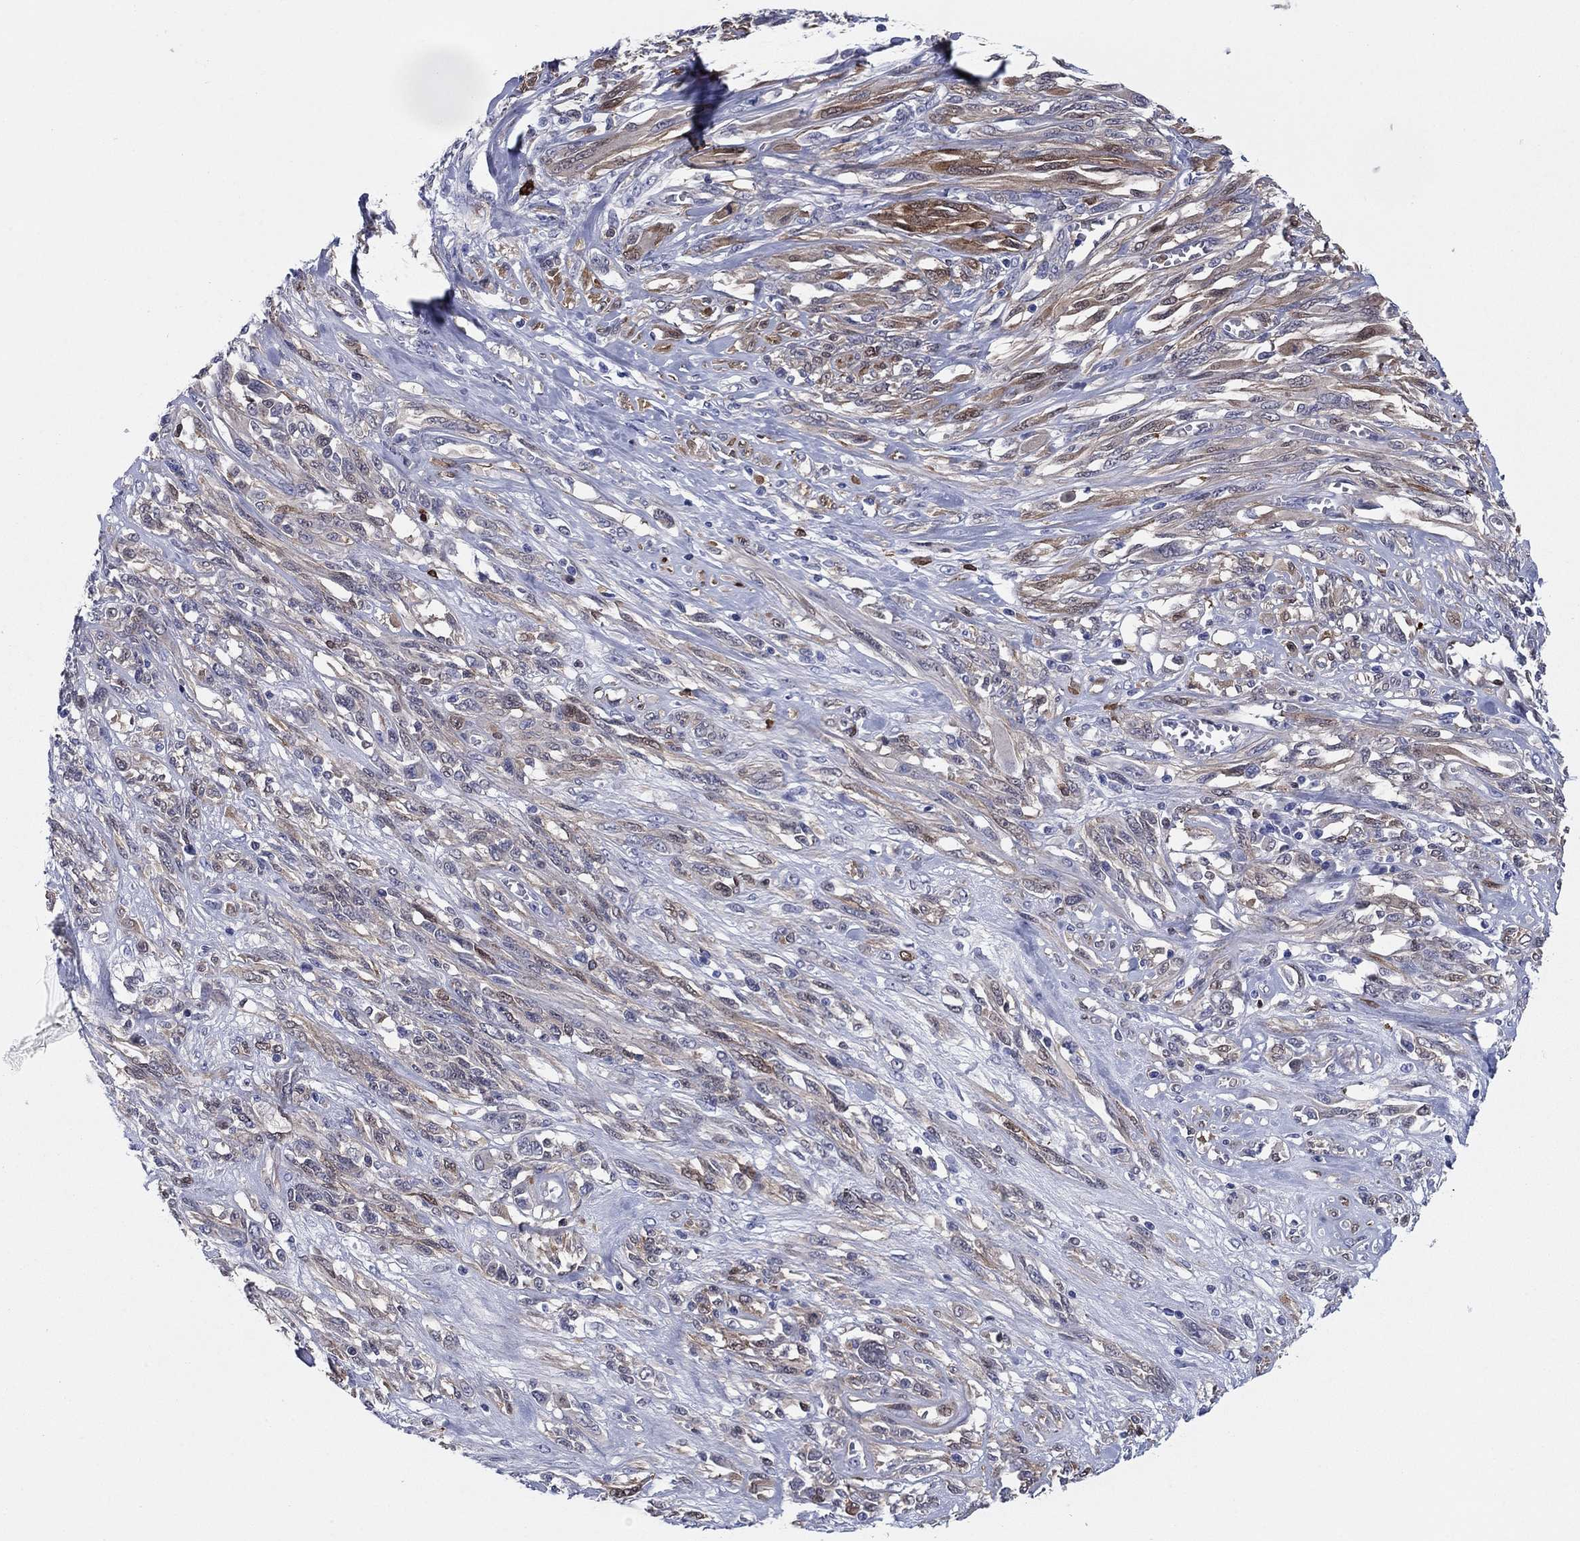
{"staining": {"intensity": "moderate", "quantity": "25%-75%", "location": "cytoplasmic/membranous"}, "tissue": "melanoma", "cell_type": "Tumor cells", "image_type": "cancer", "snomed": [{"axis": "morphology", "description": "Malignant melanoma, NOS"}, {"axis": "topography", "description": "Skin"}], "caption": "This is a photomicrograph of immunohistochemistry (IHC) staining of malignant melanoma, which shows moderate positivity in the cytoplasmic/membranous of tumor cells.", "gene": "STMN1", "patient": {"sex": "female", "age": 91}}